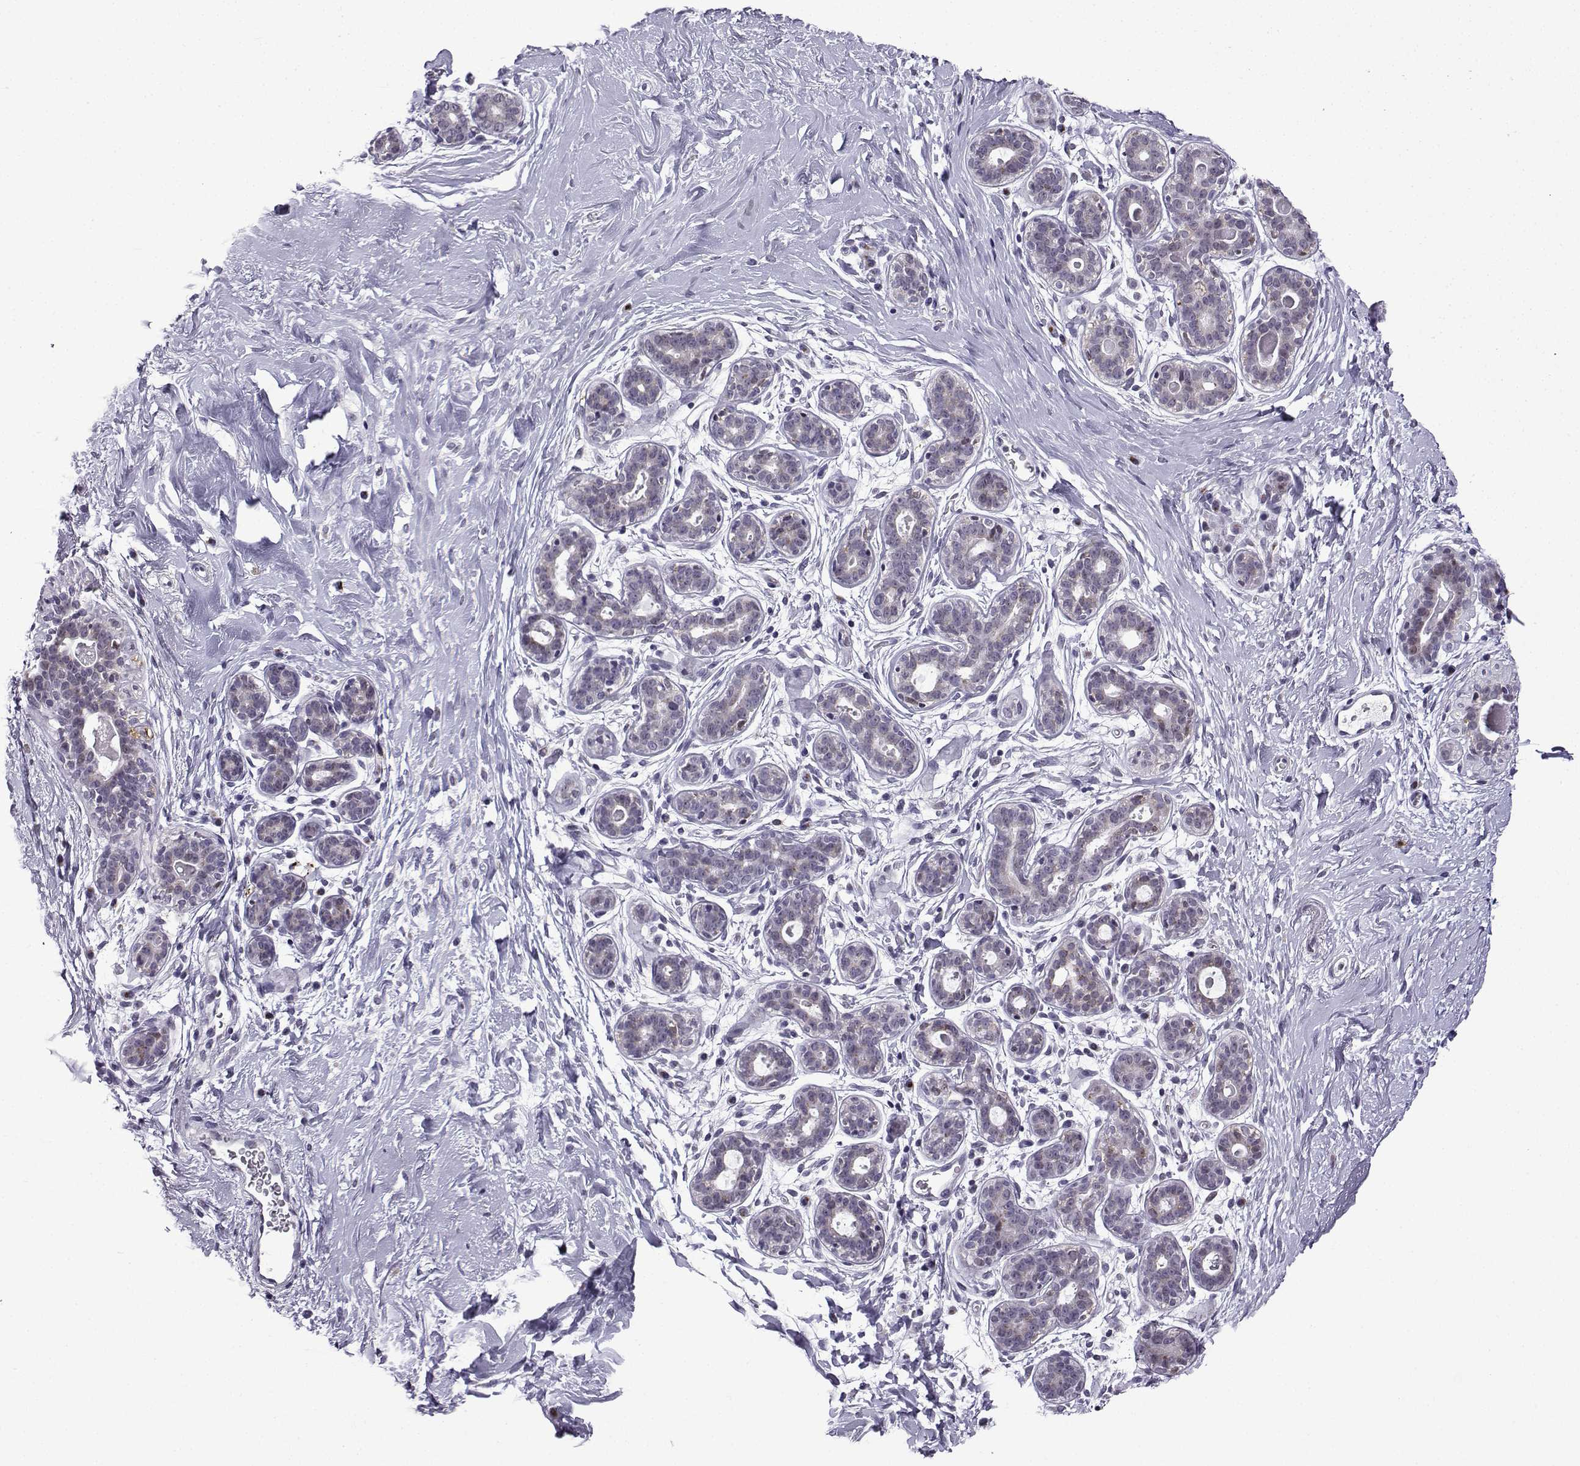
{"staining": {"intensity": "negative", "quantity": "none", "location": "none"}, "tissue": "breast", "cell_type": "Adipocytes", "image_type": "normal", "snomed": [{"axis": "morphology", "description": "Normal tissue, NOS"}, {"axis": "topography", "description": "Breast"}], "caption": "The photomicrograph shows no significant positivity in adipocytes of breast.", "gene": "HTR7", "patient": {"sex": "female", "age": 43}}